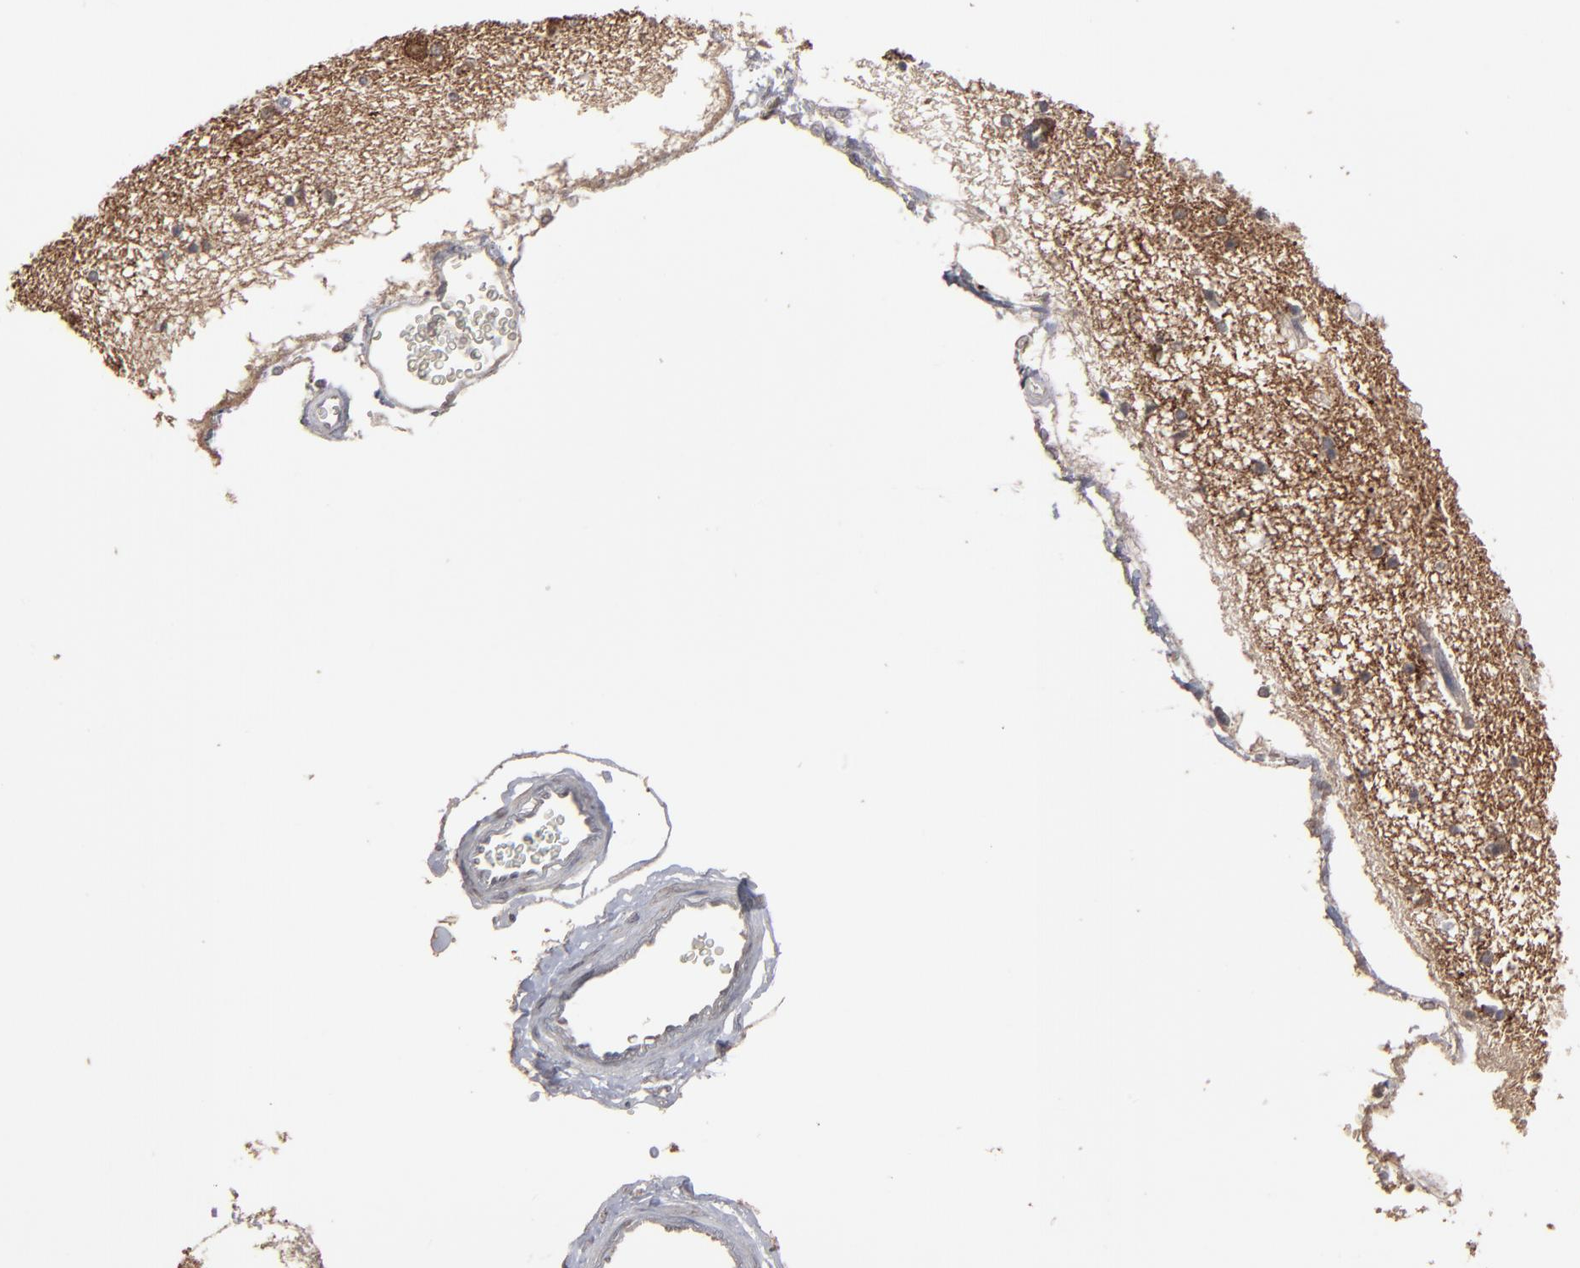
{"staining": {"intensity": "negative", "quantity": "none", "location": "none"}, "tissue": "hippocampus", "cell_type": "Glial cells", "image_type": "normal", "snomed": [{"axis": "morphology", "description": "Normal tissue, NOS"}, {"axis": "topography", "description": "Hippocampus"}], "caption": "A photomicrograph of human hippocampus is negative for staining in glial cells.", "gene": "SLC22A17", "patient": {"sex": "female", "age": 54}}